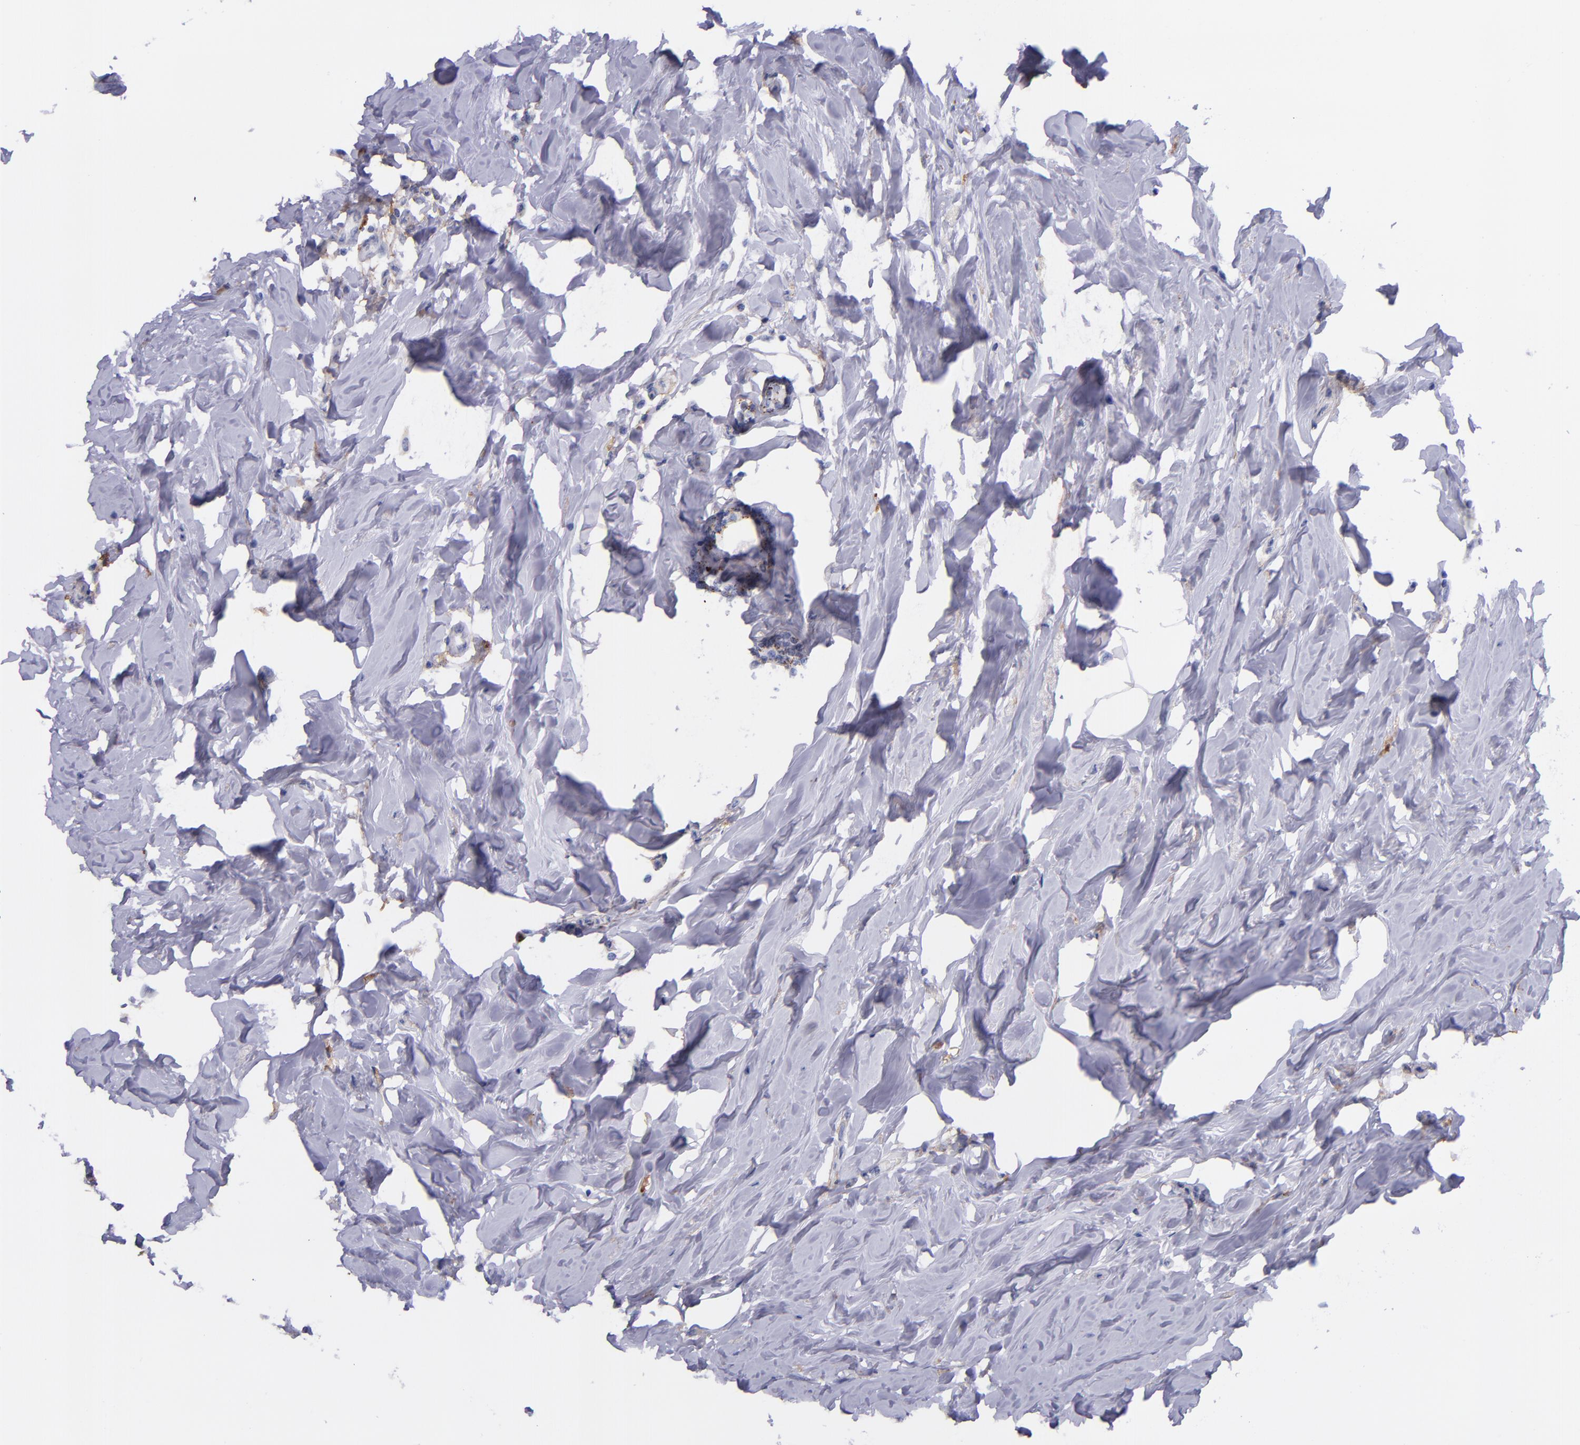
{"staining": {"intensity": "negative", "quantity": "none", "location": "none"}, "tissue": "breast cancer", "cell_type": "Tumor cells", "image_type": "cancer", "snomed": [{"axis": "morphology", "description": "Lobular carcinoma"}, {"axis": "topography", "description": "Breast"}], "caption": "Histopathology image shows no significant protein expression in tumor cells of breast cancer.", "gene": "IVL", "patient": {"sex": "female", "age": 51}}